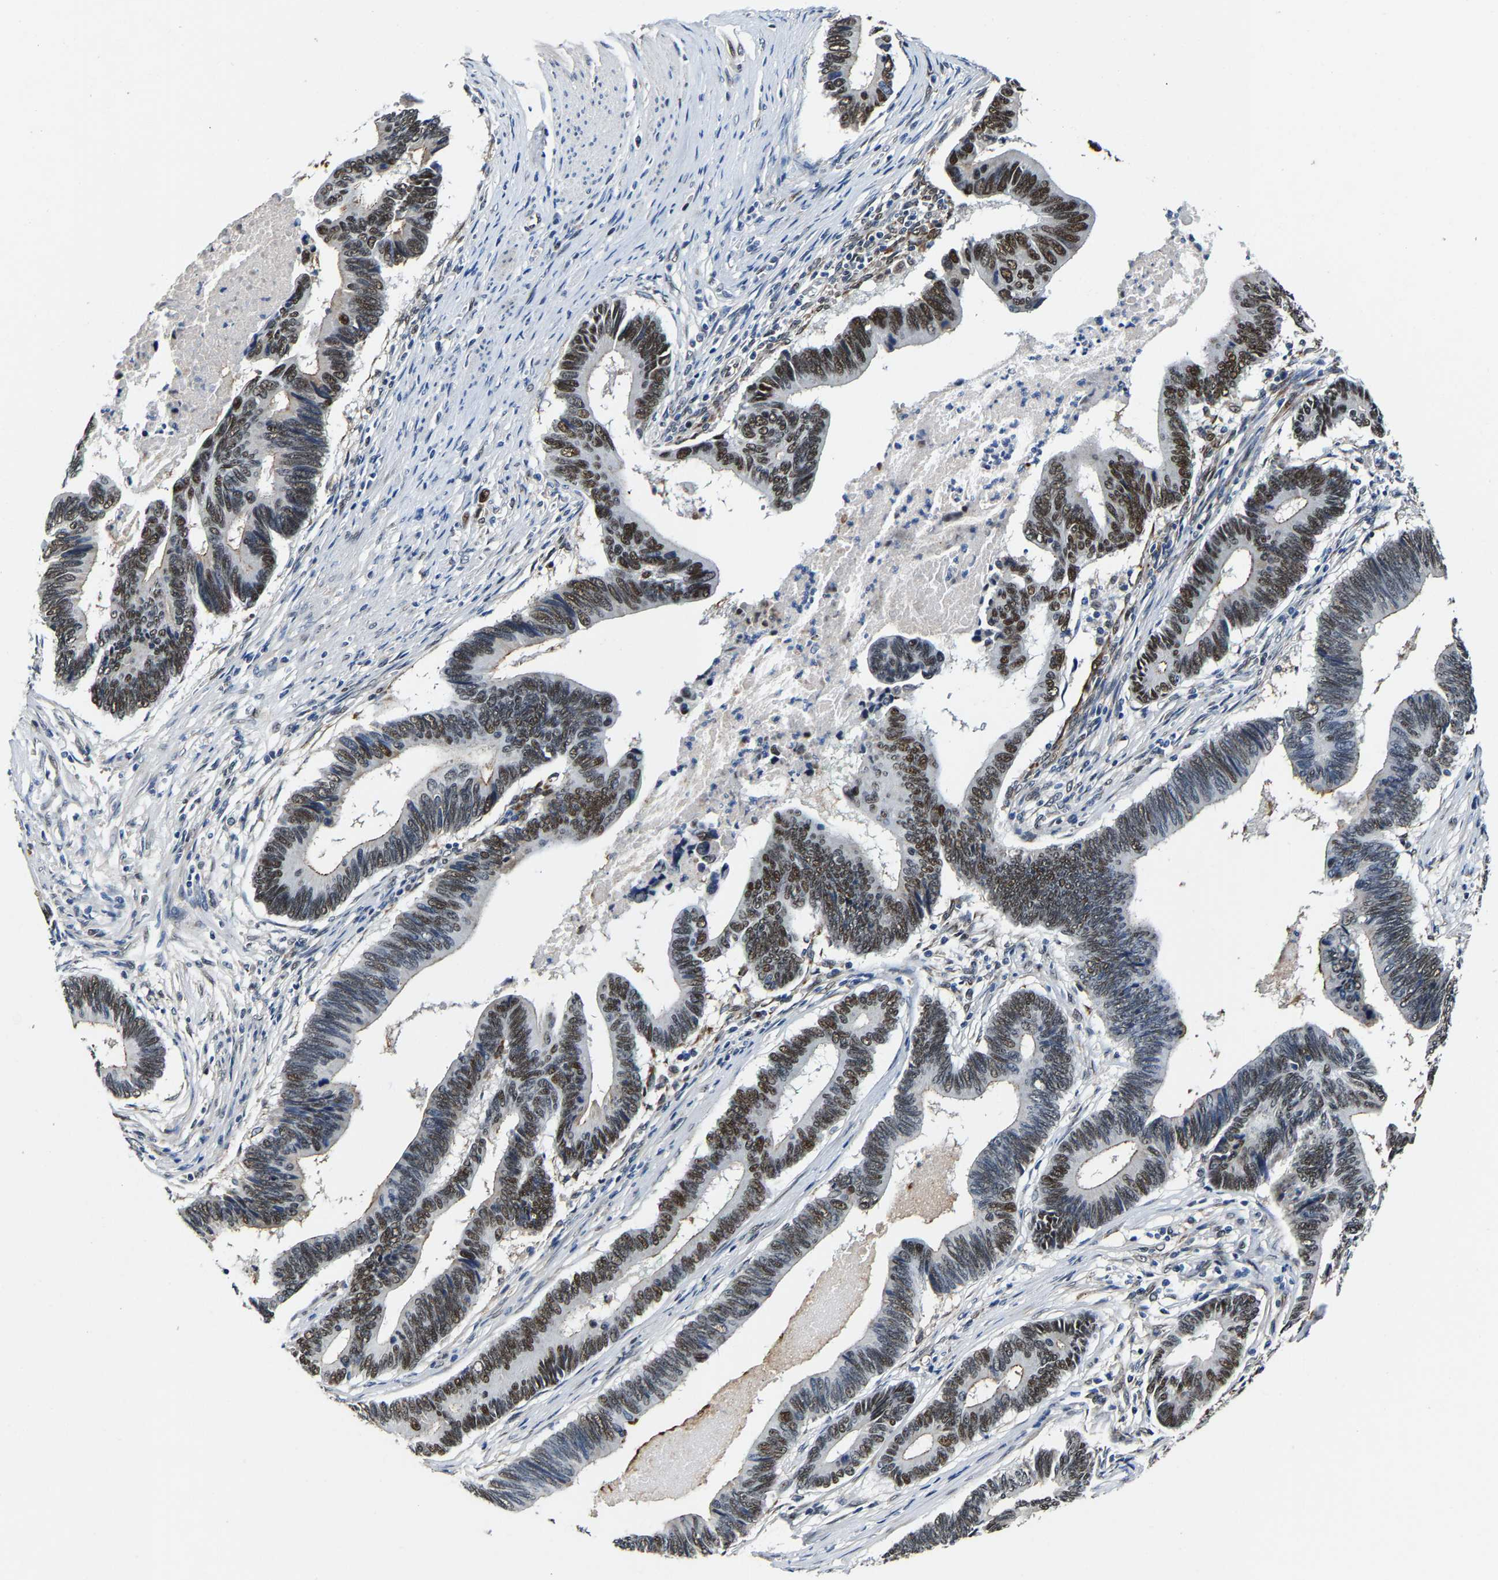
{"staining": {"intensity": "moderate", "quantity": ">75%", "location": "nuclear"}, "tissue": "pancreatic cancer", "cell_type": "Tumor cells", "image_type": "cancer", "snomed": [{"axis": "morphology", "description": "Adenocarcinoma, NOS"}, {"axis": "topography", "description": "Pancreas"}], "caption": "Moderate nuclear expression for a protein is identified in approximately >75% of tumor cells of pancreatic cancer using immunohistochemistry (IHC).", "gene": "METTL1", "patient": {"sex": "female", "age": 70}}